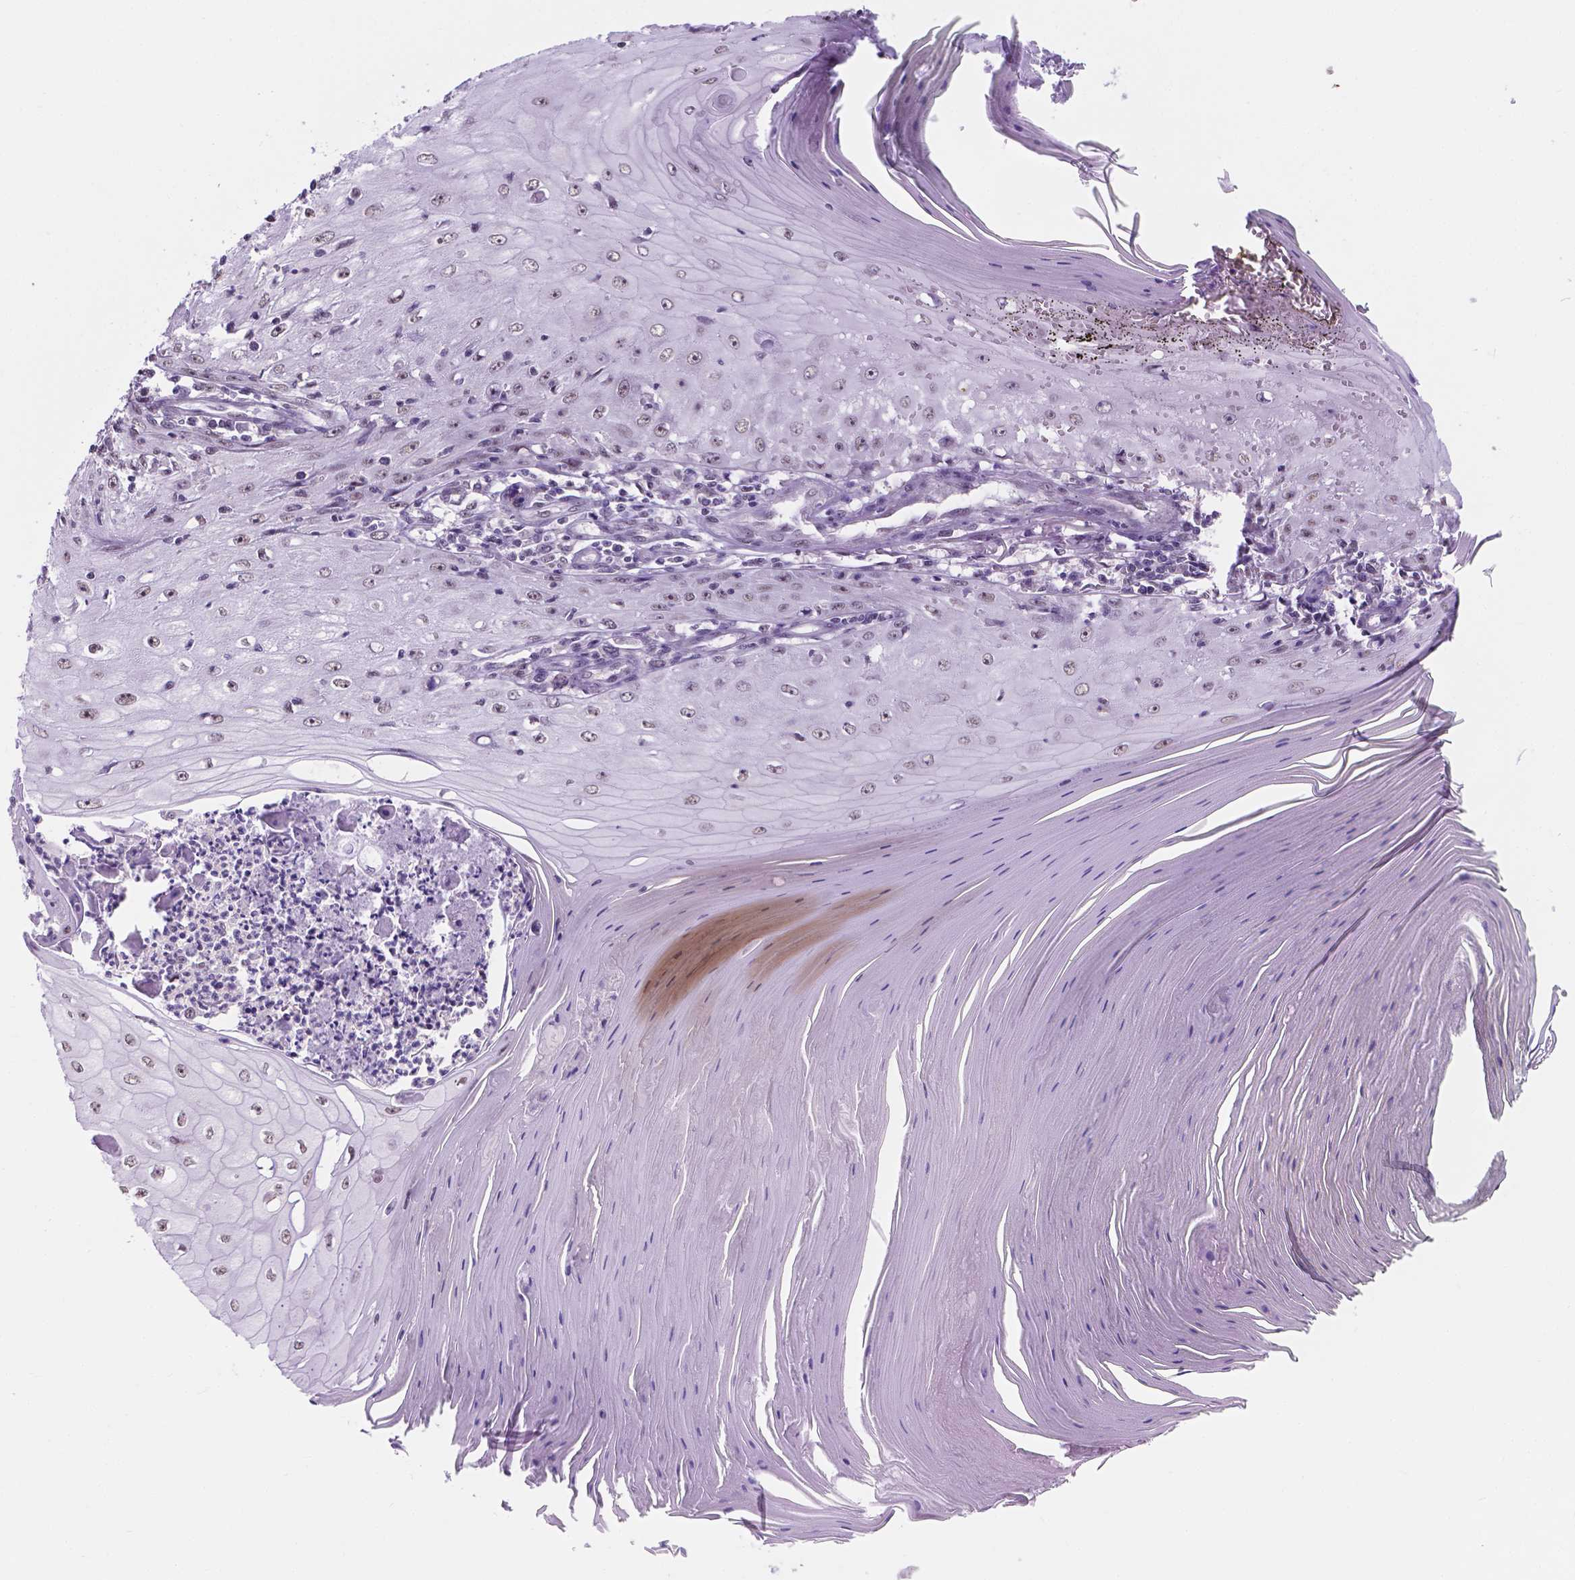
{"staining": {"intensity": "weak", "quantity": "25%-75%", "location": "nuclear"}, "tissue": "skin cancer", "cell_type": "Tumor cells", "image_type": "cancer", "snomed": [{"axis": "morphology", "description": "Squamous cell carcinoma, NOS"}, {"axis": "topography", "description": "Skin"}], "caption": "Tumor cells demonstrate low levels of weak nuclear positivity in approximately 25%-75% of cells in human skin cancer (squamous cell carcinoma).", "gene": "BCAS2", "patient": {"sex": "female", "age": 73}}